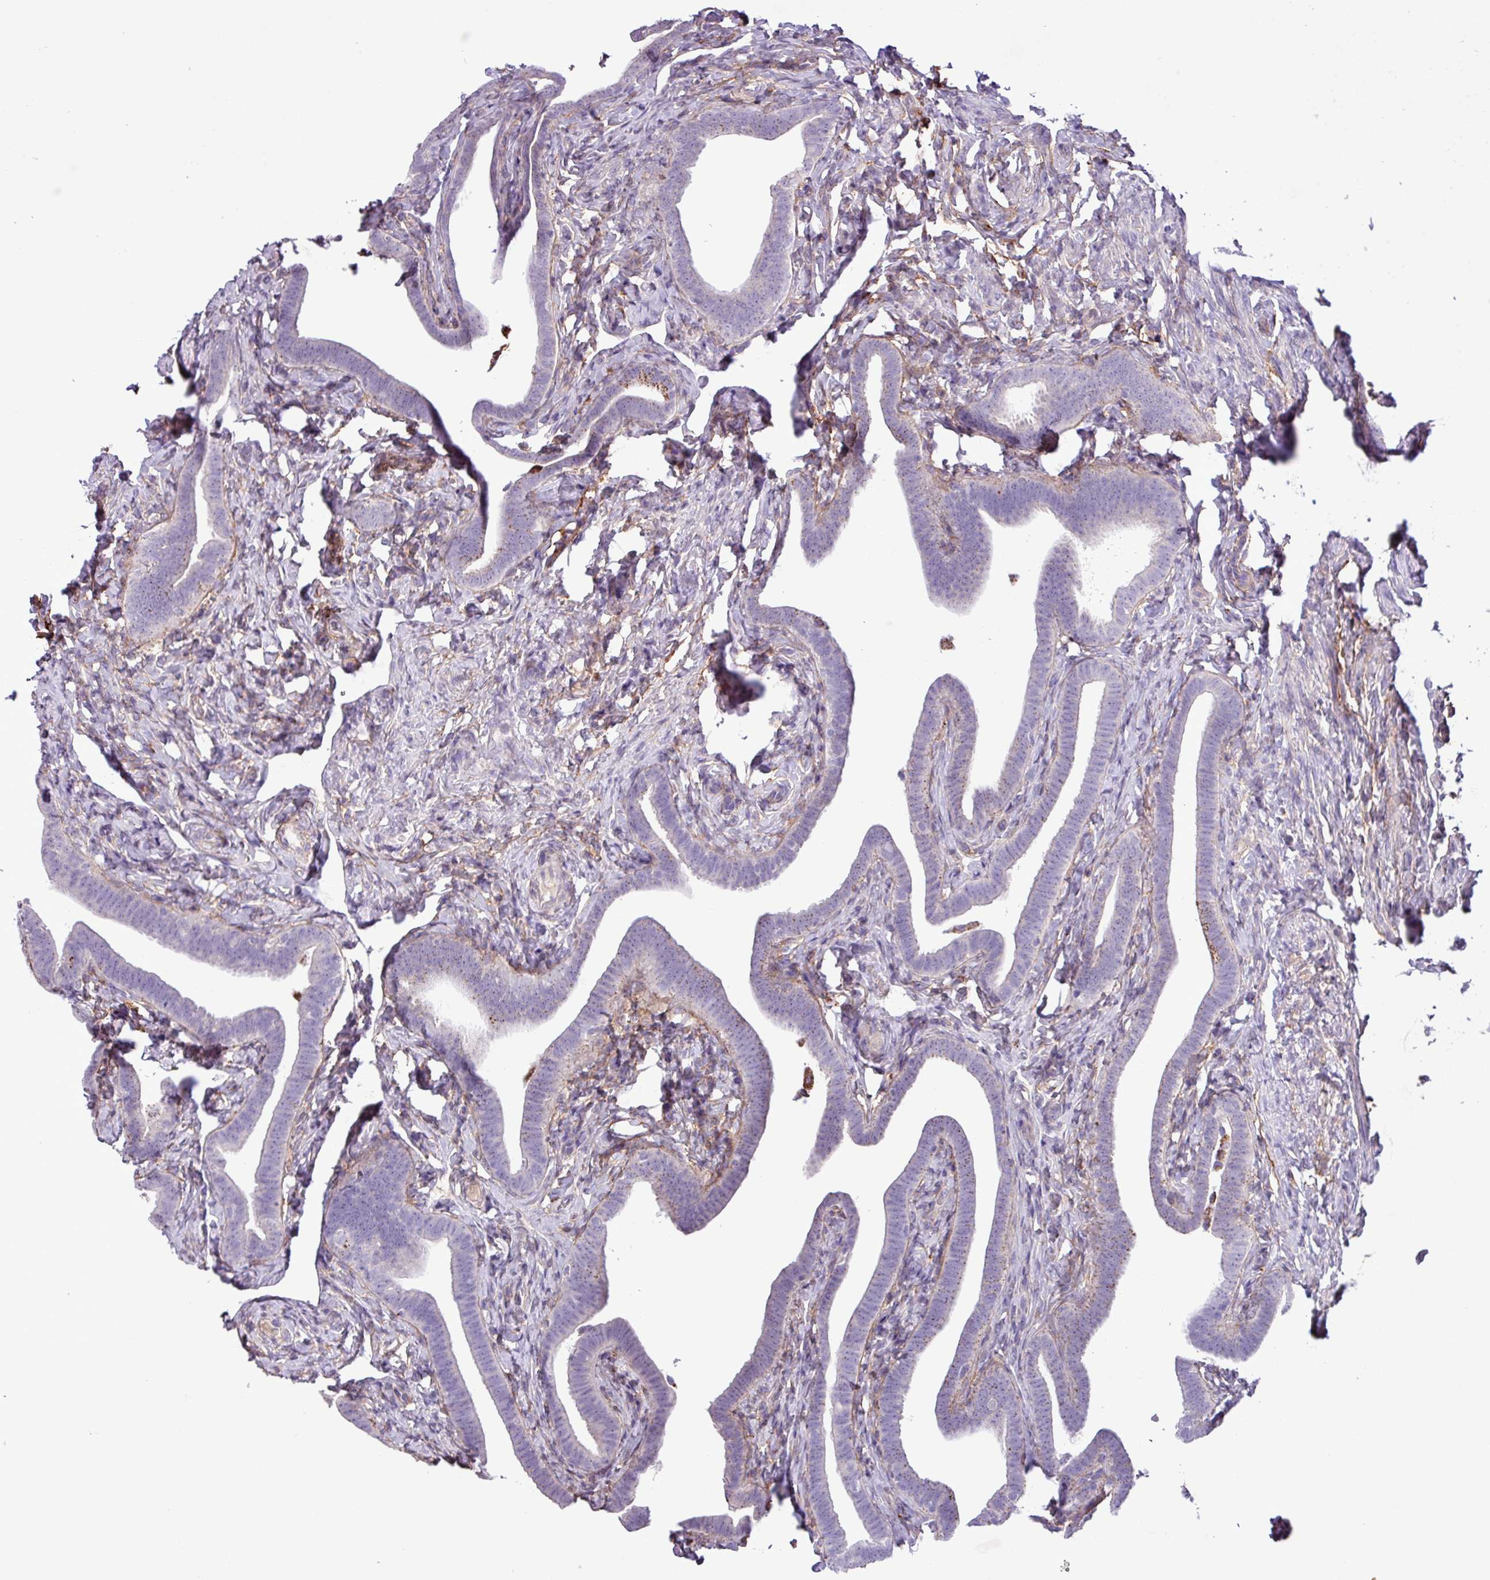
{"staining": {"intensity": "negative", "quantity": "none", "location": "none"}, "tissue": "fallopian tube", "cell_type": "Glandular cells", "image_type": "normal", "snomed": [{"axis": "morphology", "description": "Normal tissue, NOS"}, {"axis": "topography", "description": "Fallopian tube"}], "caption": "This is an immunohistochemistry (IHC) photomicrograph of unremarkable fallopian tube. There is no expression in glandular cells.", "gene": "CD248", "patient": {"sex": "female", "age": 69}}